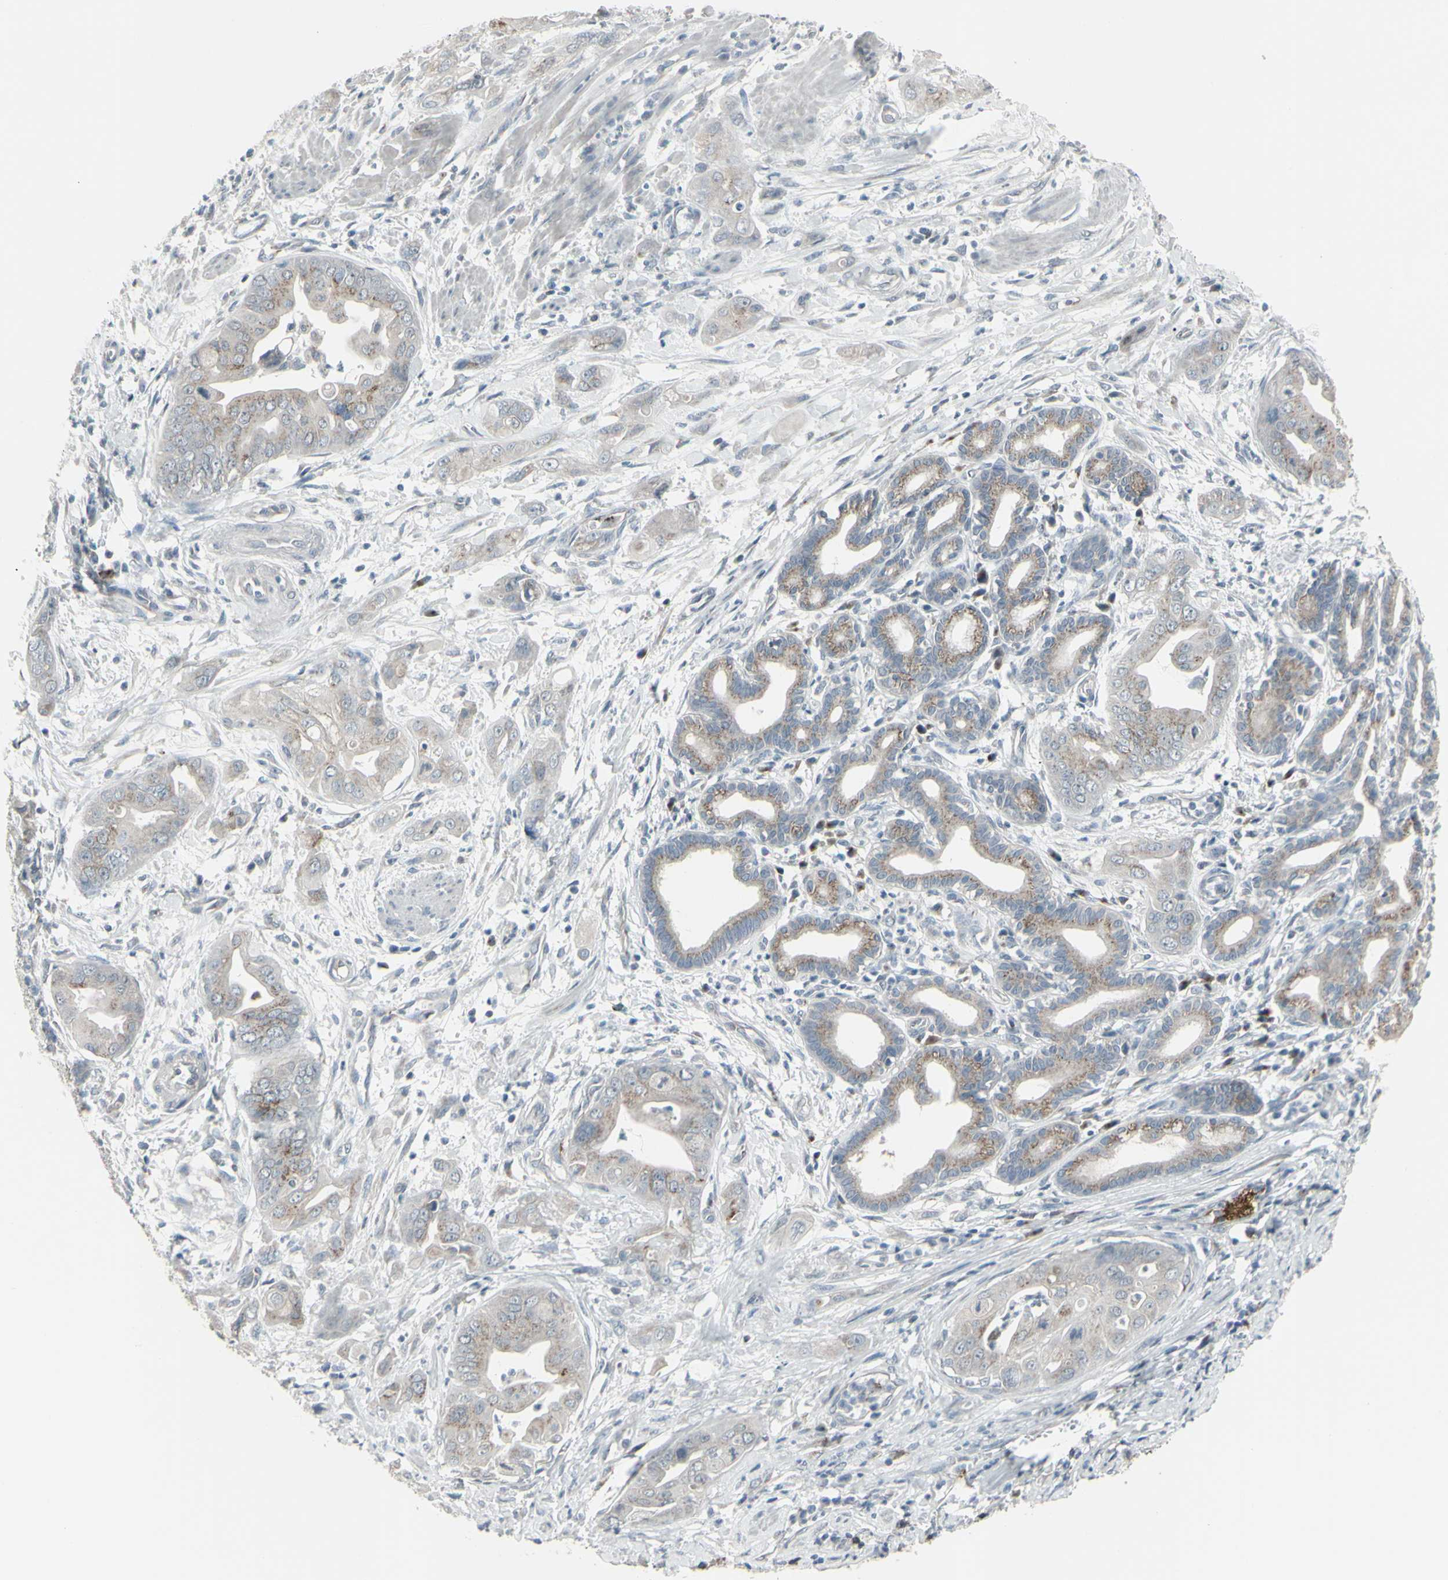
{"staining": {"intensity": "weak", "quantity": "25%-75%", "location": "cytoplasmic/membranous"}, "tissue": "pancreatic cancer", "cell_type": "Tumor cells", "image_type": "cancer", "snomed": [{"axis": "morphology", "description": "Adenocarcinoma, NOS"}, {"axis": "topography", "description": "Pancreas"}], "caption": "About 25%-75% of tumor cells in human pancreatic cancer (adenocarcinoma) demonstrate weak cytoplasmic/membranous protein positivity as visualized by brown immunohistochemical staining.", "gene": "CD79B", "patient": {"sex": "female", "age": 75}}